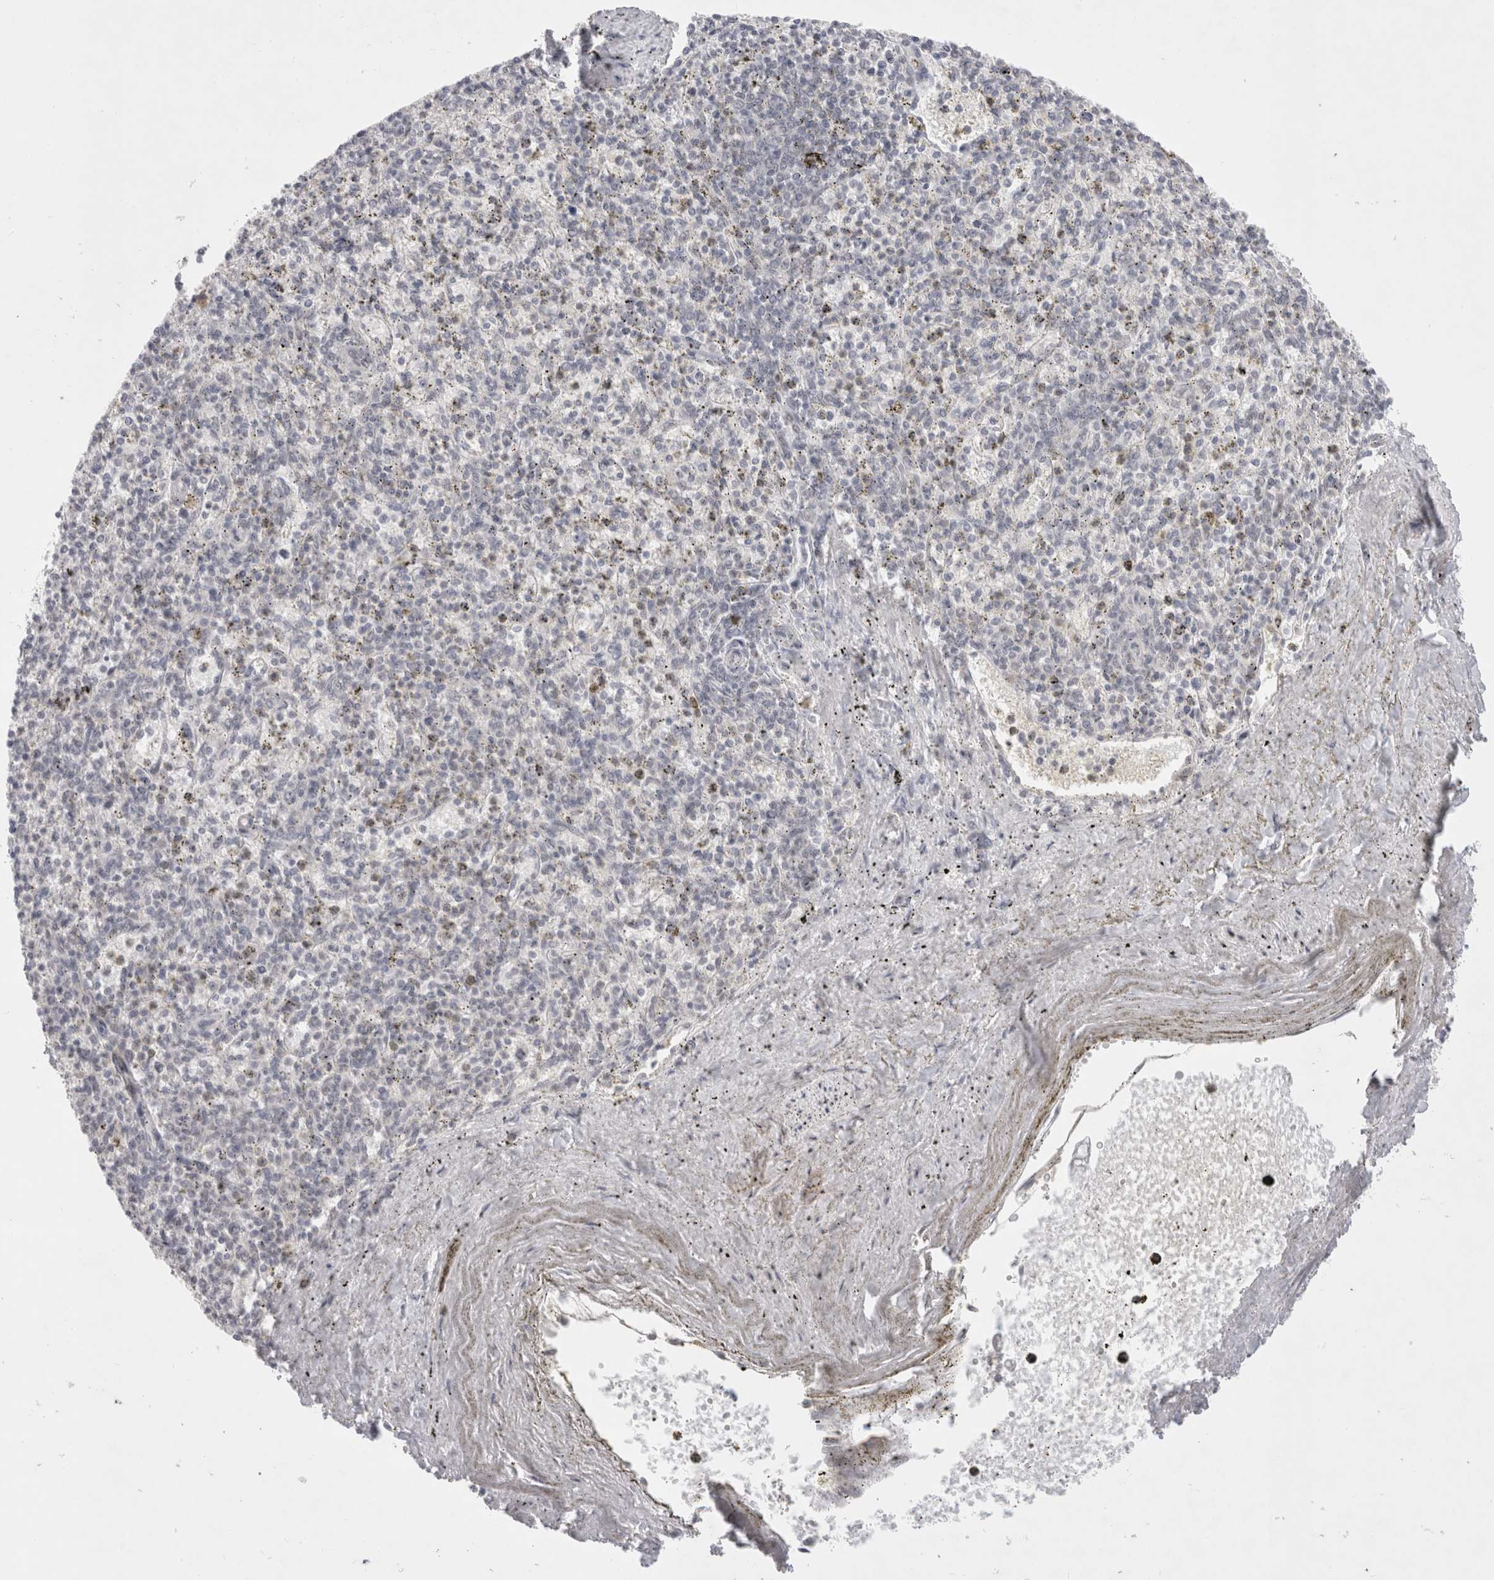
{"staining": {"intensity": "negative", "quantity": "none", "location": "none"}, "tissue": "spleen", "cell_type": "Cells in red pulp", "image_type": "normal", "snomed": [{"axis": "morphology", "description": "Normal tissue, NOS"}, {"axis": "topography", "description": "Spleen"}], "caption": "Image shows no protein positivity in cells in red pulp of normal spleen. The staining is performed using DAB brown chromogen with nuclei counter-stained in using hematoxylin.", "gene": "RECQL4", "patient": {"sex": "male", "age": 72}}